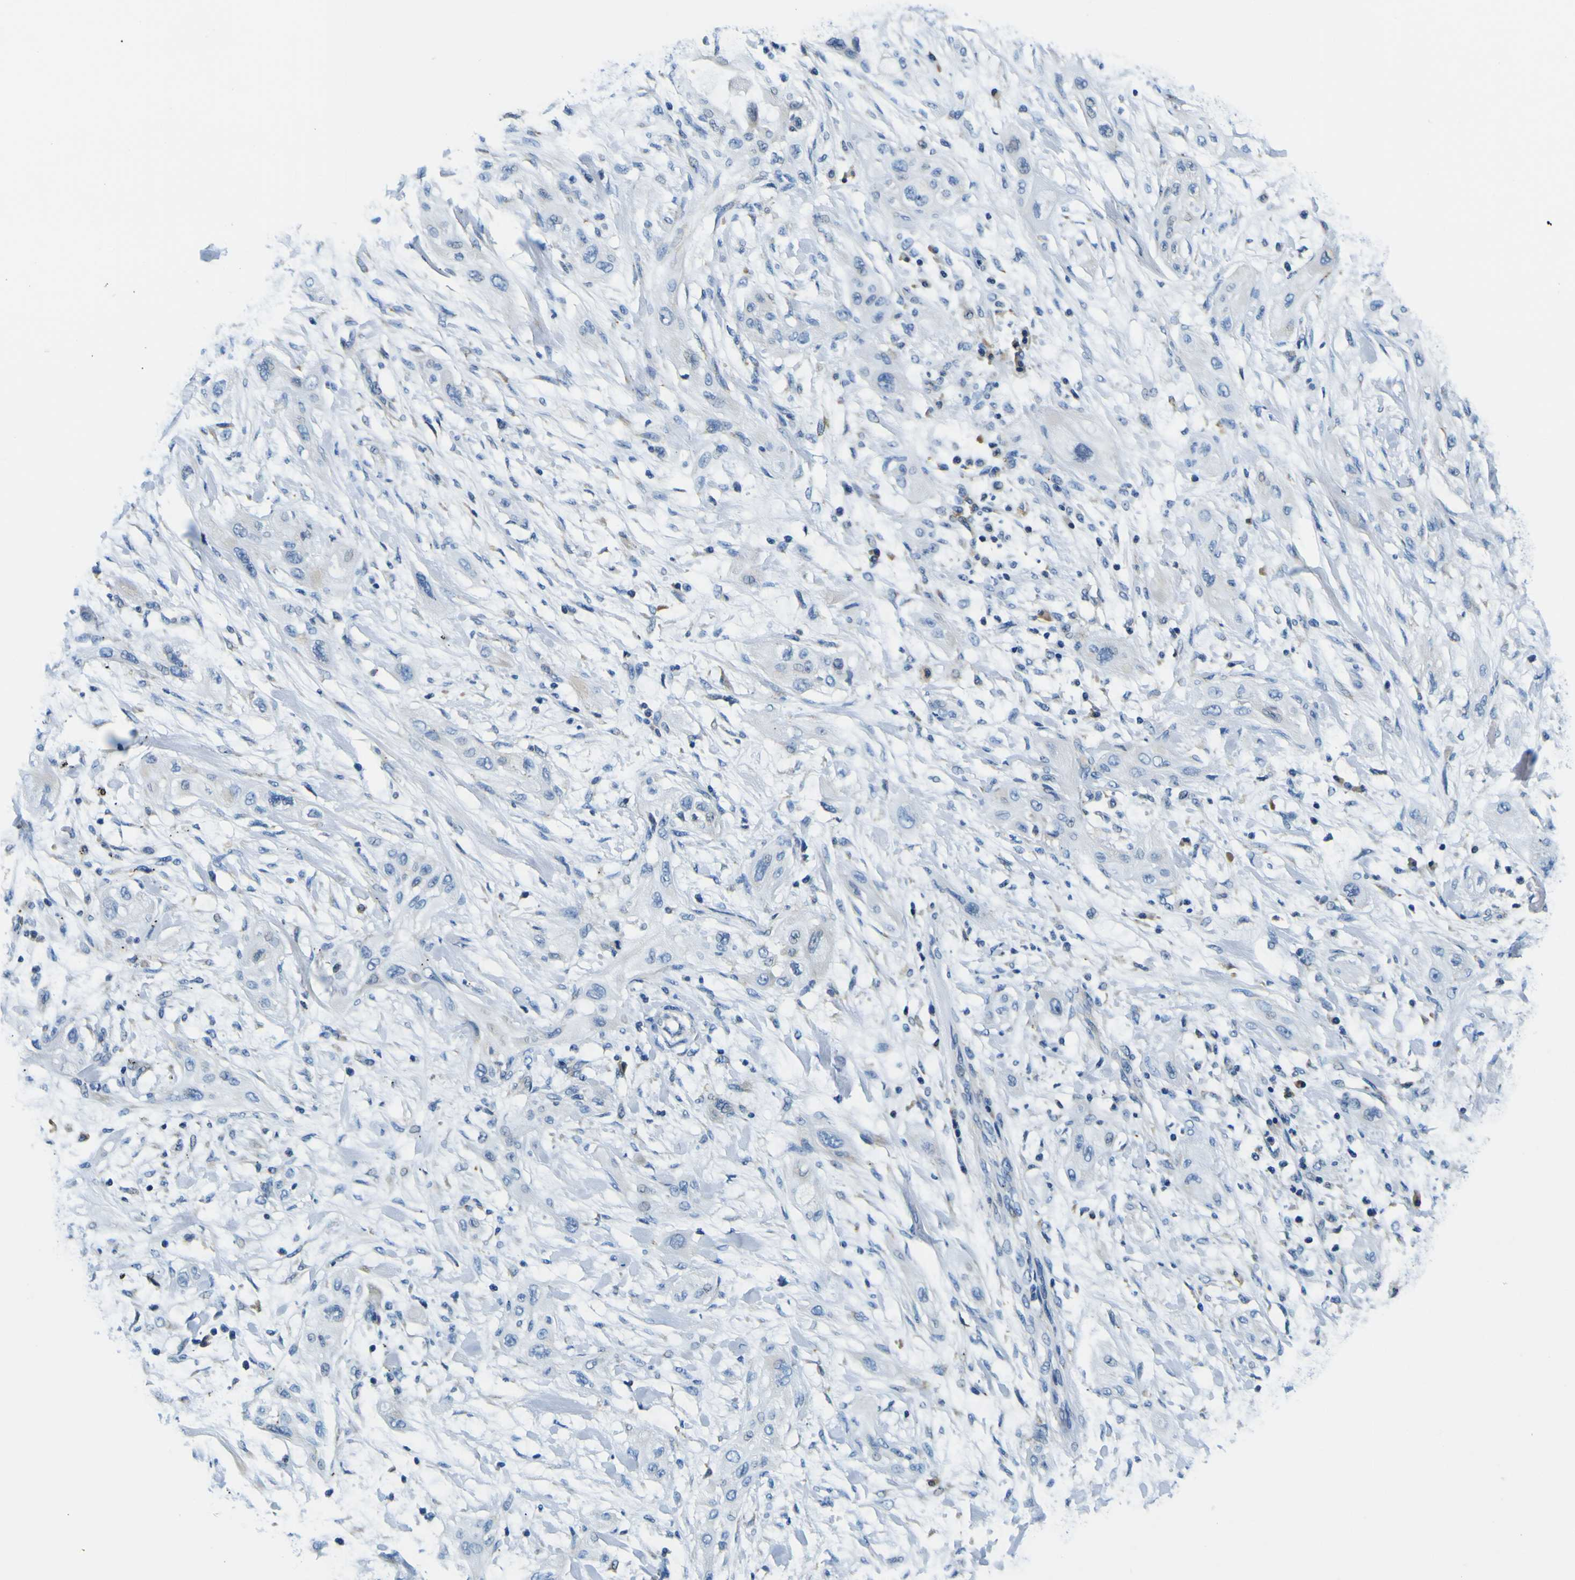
{"staining": {"intensity": "negative", "quantity": "none", "location": "none"}, "tissue": "lung cancer", "cell_type": "Tumor cells", "image_type": "cancer", "snomed": [{"axis": "morphology", "description": "Squamous cell carcinoma, NOS"}, {"axis": "topography", "description": "Lung"}], "caption": "Immunohistochemistry histopathology image of human lung cancer stained for a protein (brown), which exhibits no expression in tumor cells. (Stains: DAB (3,3'-diaminobenzidine) immunohistochemistry with hematoxylin counter stain, Microscopy: brightfield microscopy at high magnification).", "gene": "NLRP3", "patient": {"sex": "female", "age": 47}}